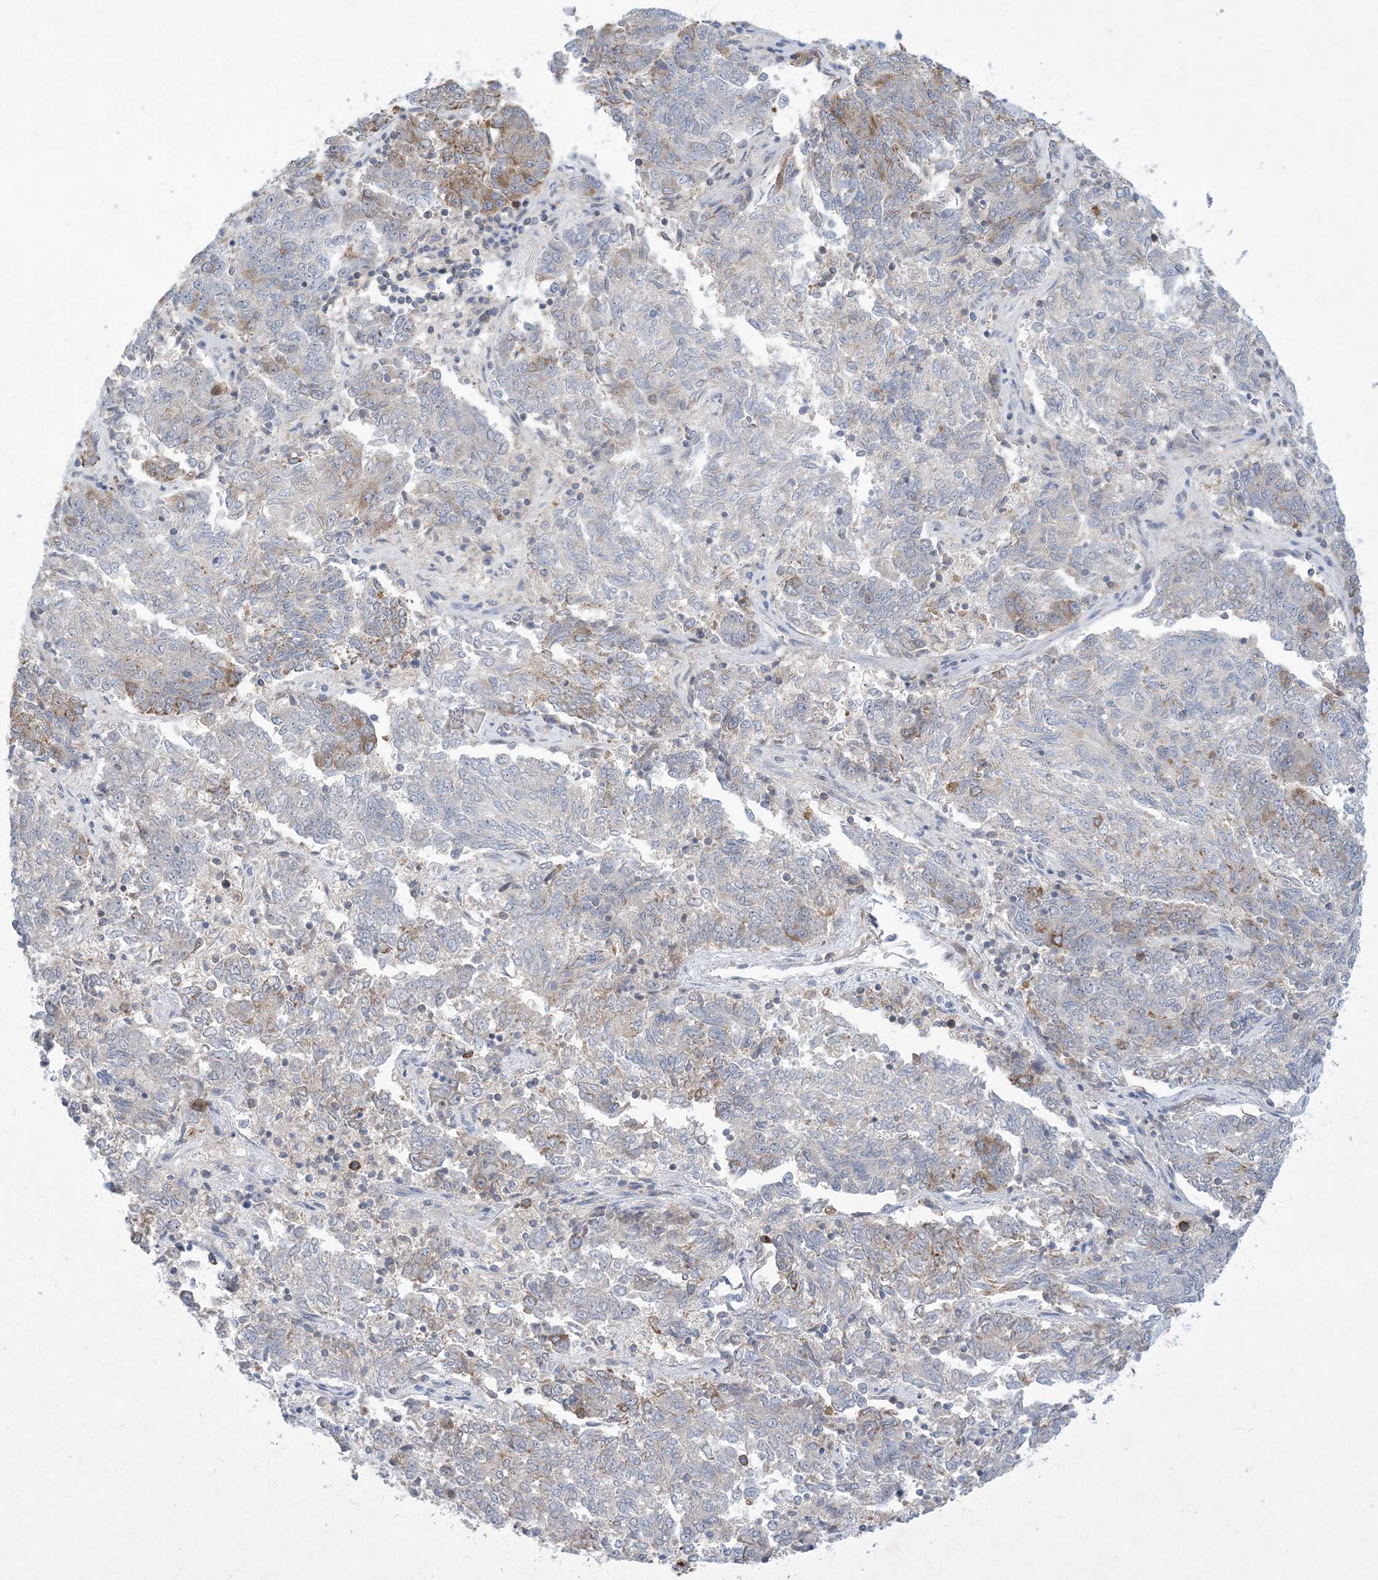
{"staining": {"intensity": "moderate", "quantity": "<25%", "location": "cytoplasmic/membranous"}, "tissue": "endometrial cancer", "cell_type": "Tumor cells", "image_type": "cancer", "snomed": [{"axis": "morphology", "description": "Adenocarcinoma, NOS"}, {"axis": "topography", "description": "Endometrium"}], "caption": "A photomicrograph of endometrial adenocarcinoma stained for a protein reveals moderate cytoplasmic/membranous brown staining in tumor cells.", "gene": "AOC1", "patient": {"sex": "female", "age": 80}}